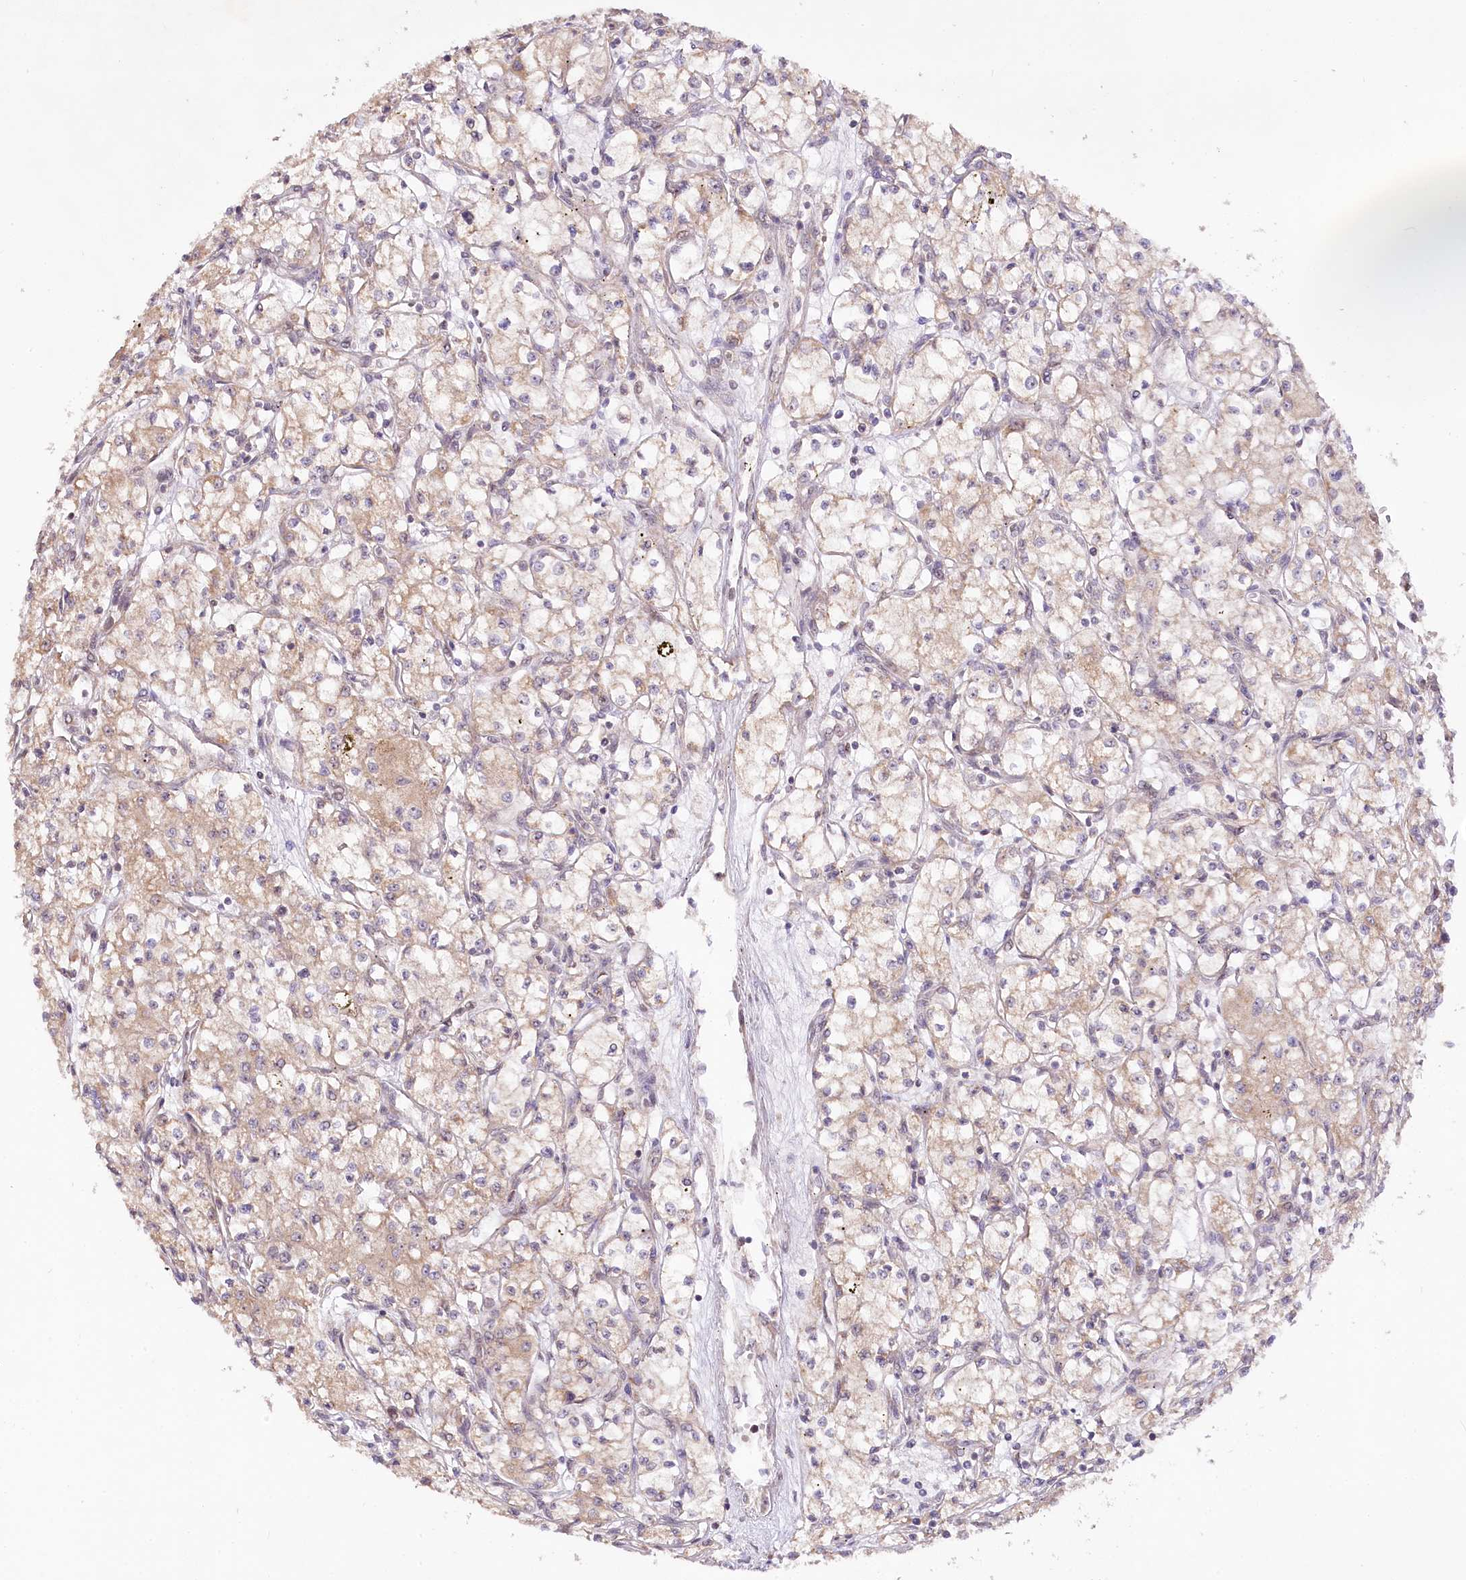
{"staining": {"intensity": "weak", "quantity": ">75%", "location": "cytoplasmic/membranous"}, "tissue": "renal cancer", "cell_type": "Tumor cells", "image_type": "cancer", "snomed": [{"axis": "morphology", "description": "Adenocarcinoma, NOS"}, {"axis": "topography", "description": "Kidney"}], "caption": "There is low levels of weak cytoplasmic/membranous positivity in tumor cells of adenocarcinoma (renal), as demonstrated by immunohistochemical staining (brown color).", "gene": "DMP1", "patient": {"sex": "male", "age": 59}}